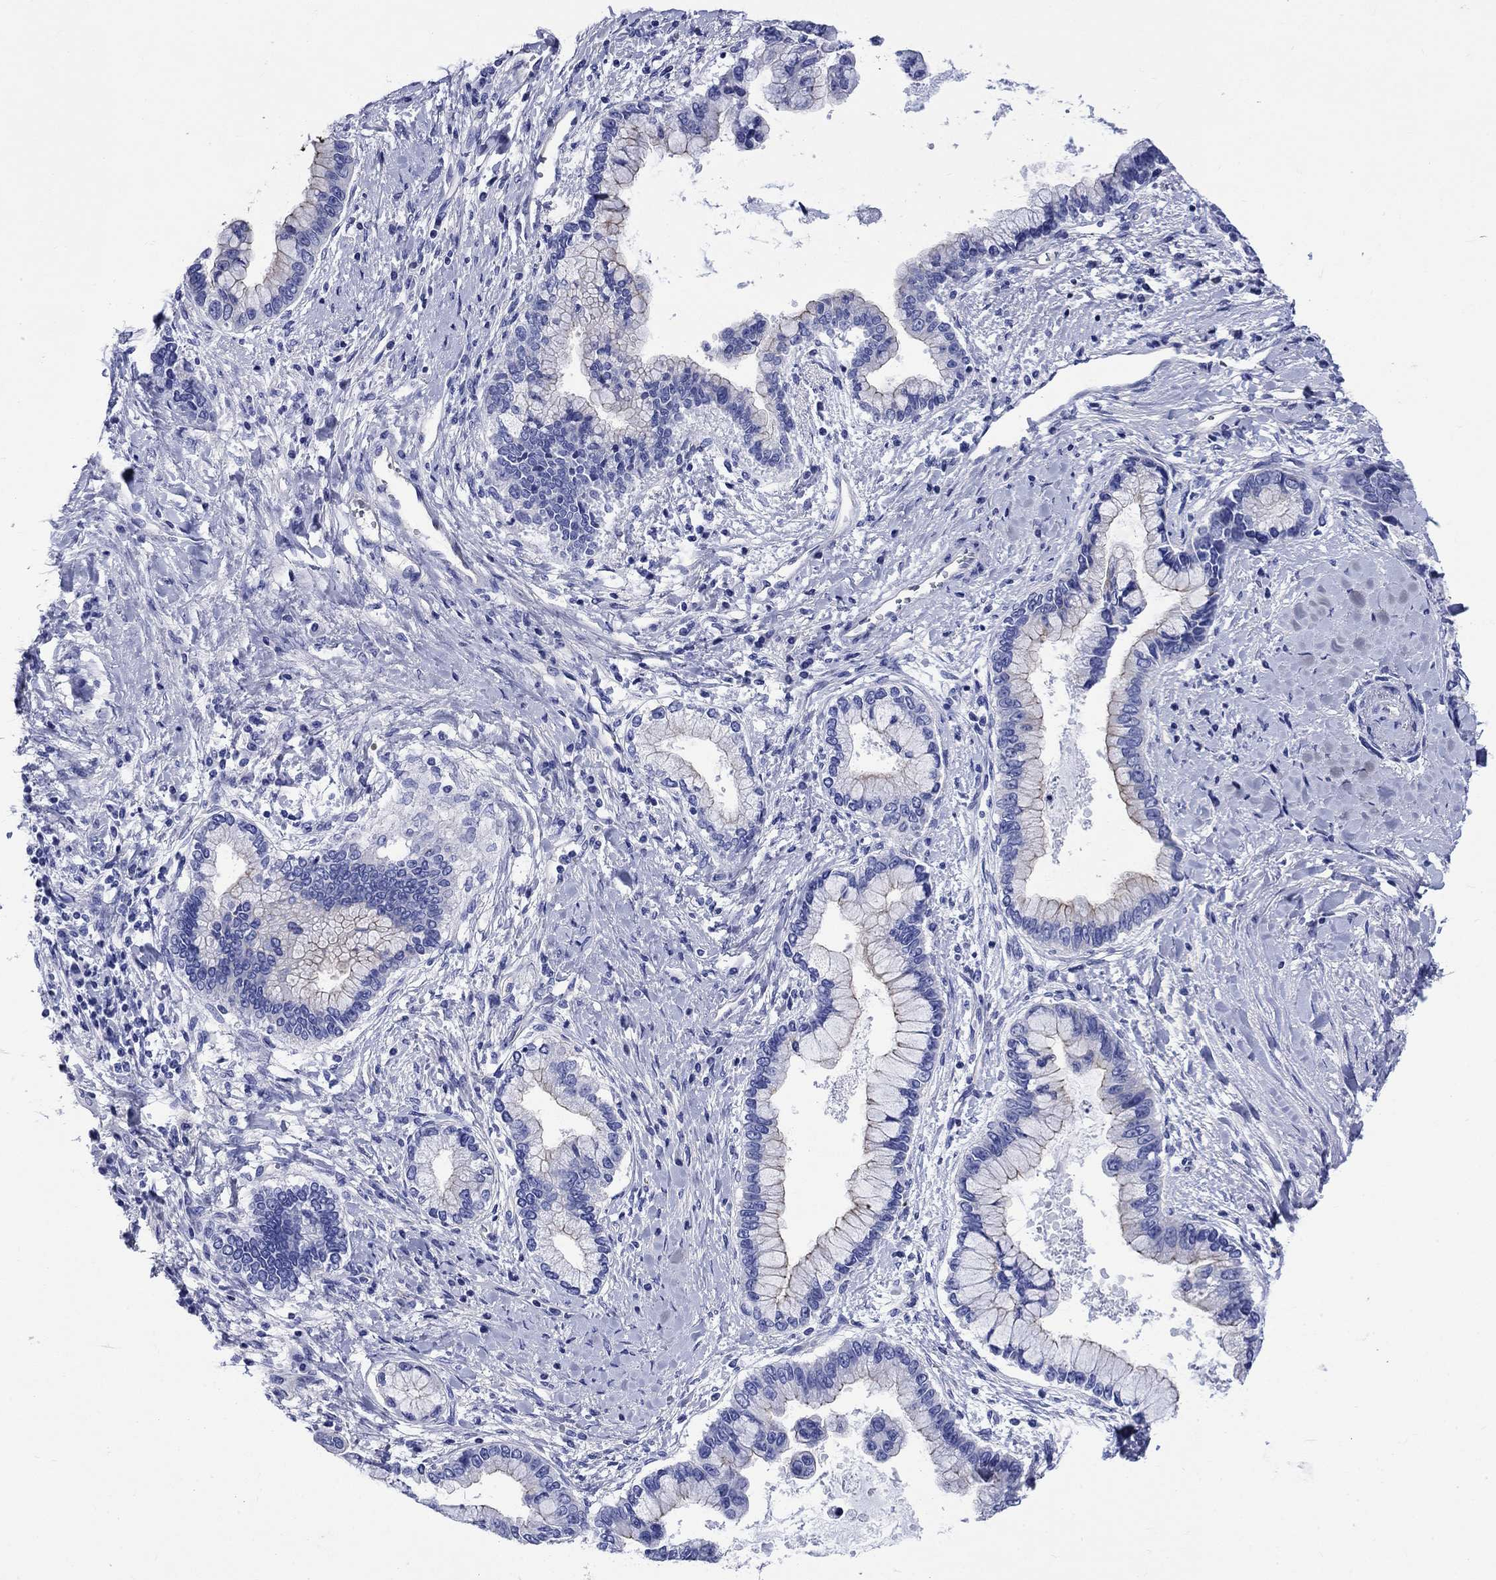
{"staining": {"intensity": "negative", "quantity": "none", "location": "none"}, "tissue": "liver cancer", "cell_type": "Tumor cells", "image_type": "cancer", "snomed": [{"axis": "morphology", "description": "Cholangiocarcinoma"}, {"axis": "topography", "description": "Liver"}], "caption": "Tumor cells show no significant staining in liver cancer. Nuclei are stained in blue.", "gene": "SLC1A2", "patient": {"sex": "male", "age": 50}}